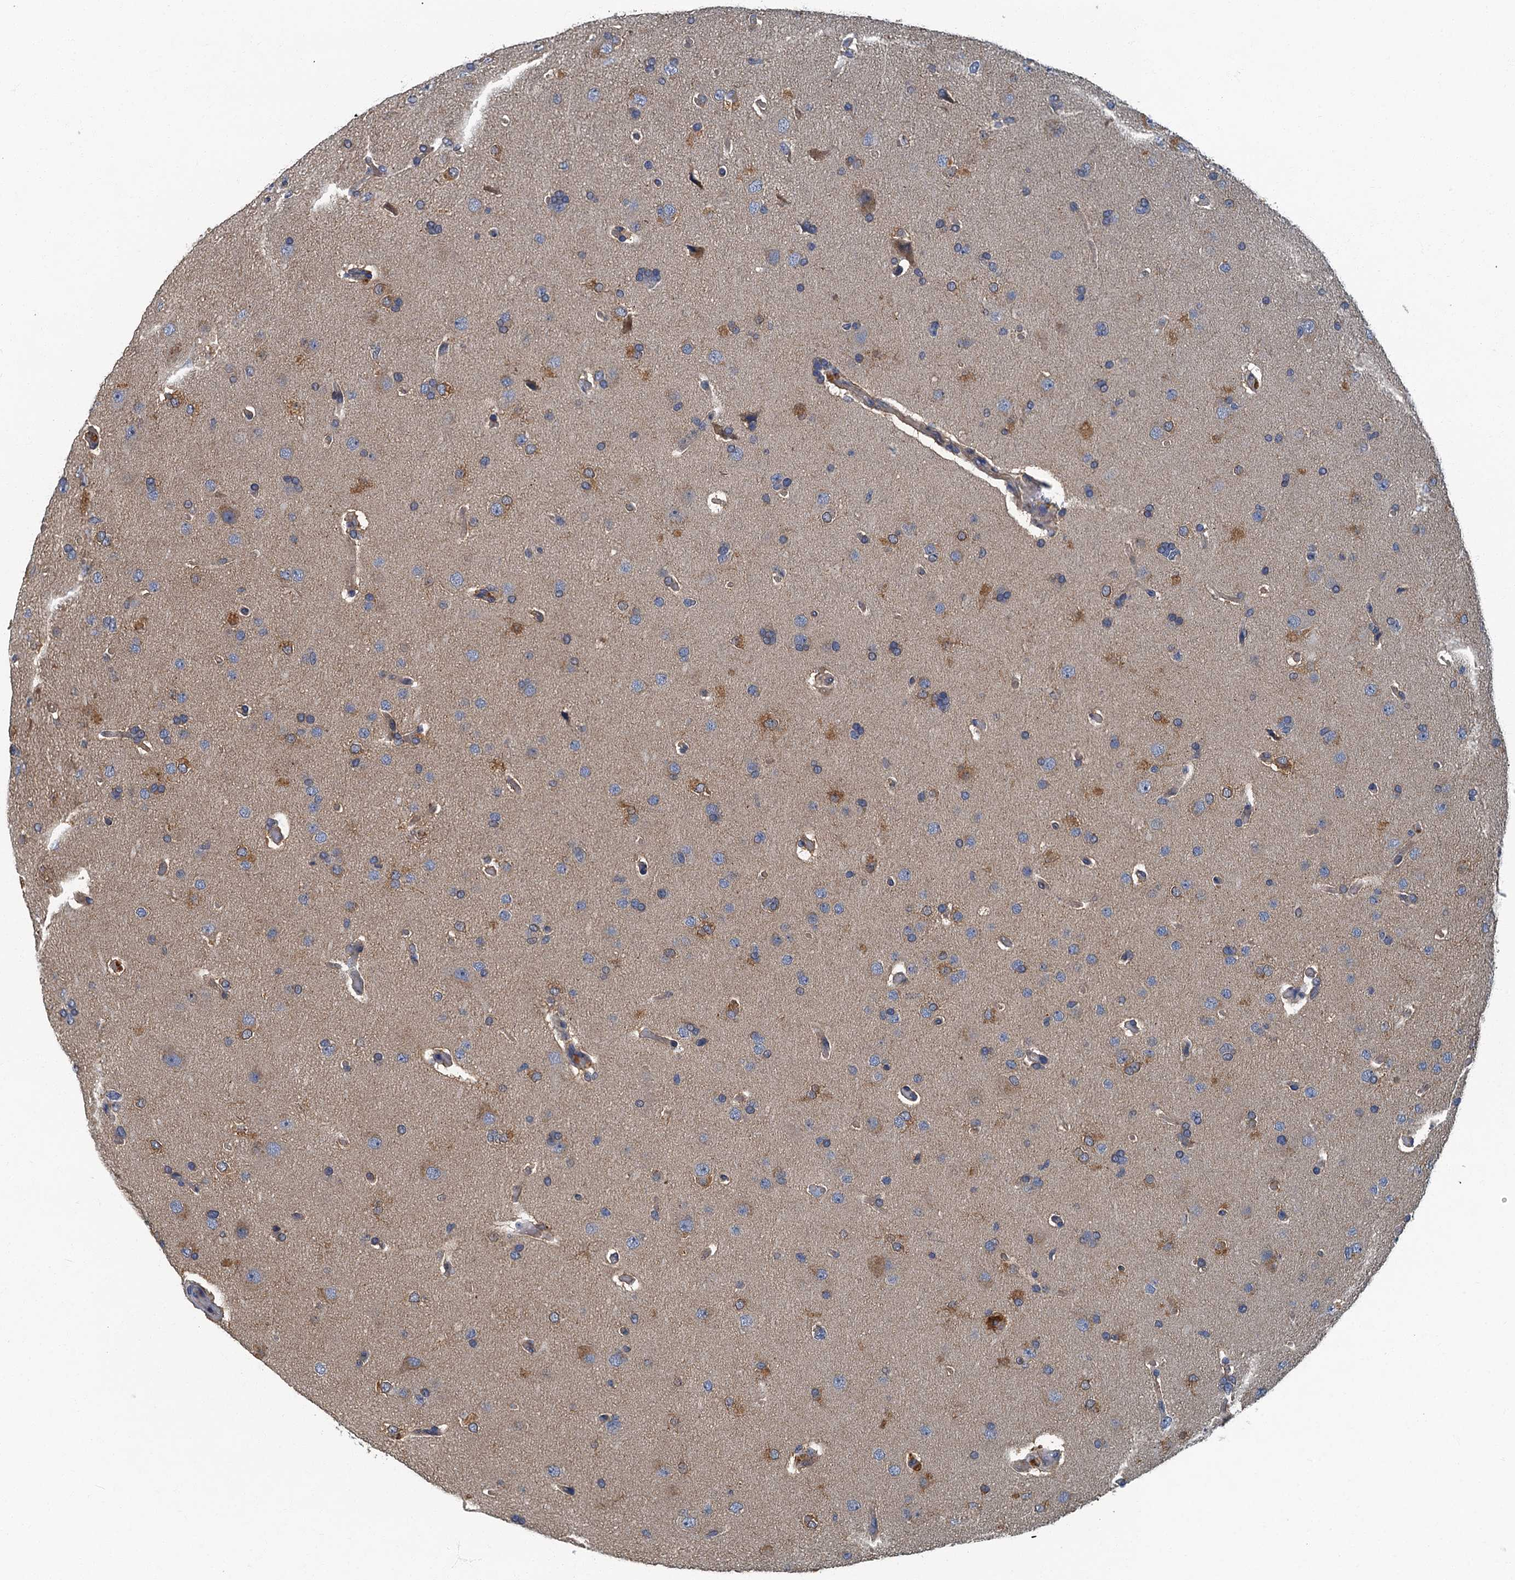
{"staining": {"intensity": "moderate", "quantity": "<25%", "location": "cytoplasmic/membranous"}, "tissue": "glioma", "cell_type": "Tumor cells", "image_type": "cancer", "snomed": [{"axis": "morphology", "description": "Glioma, malignant, High grade"}, {"axis": "topography", "description": "Brain"}], "caption": "Immunohistochemical staining of high-grade glioma (malignant) exhibits low levels of moderate cytoplasmic/membranous positivity in approximately <25% of tumor cells. (DAB IHC with brightfield microscopy, high magnification).", "gene": "DDX49", "patient": {"sex": "male", "age": 72}}